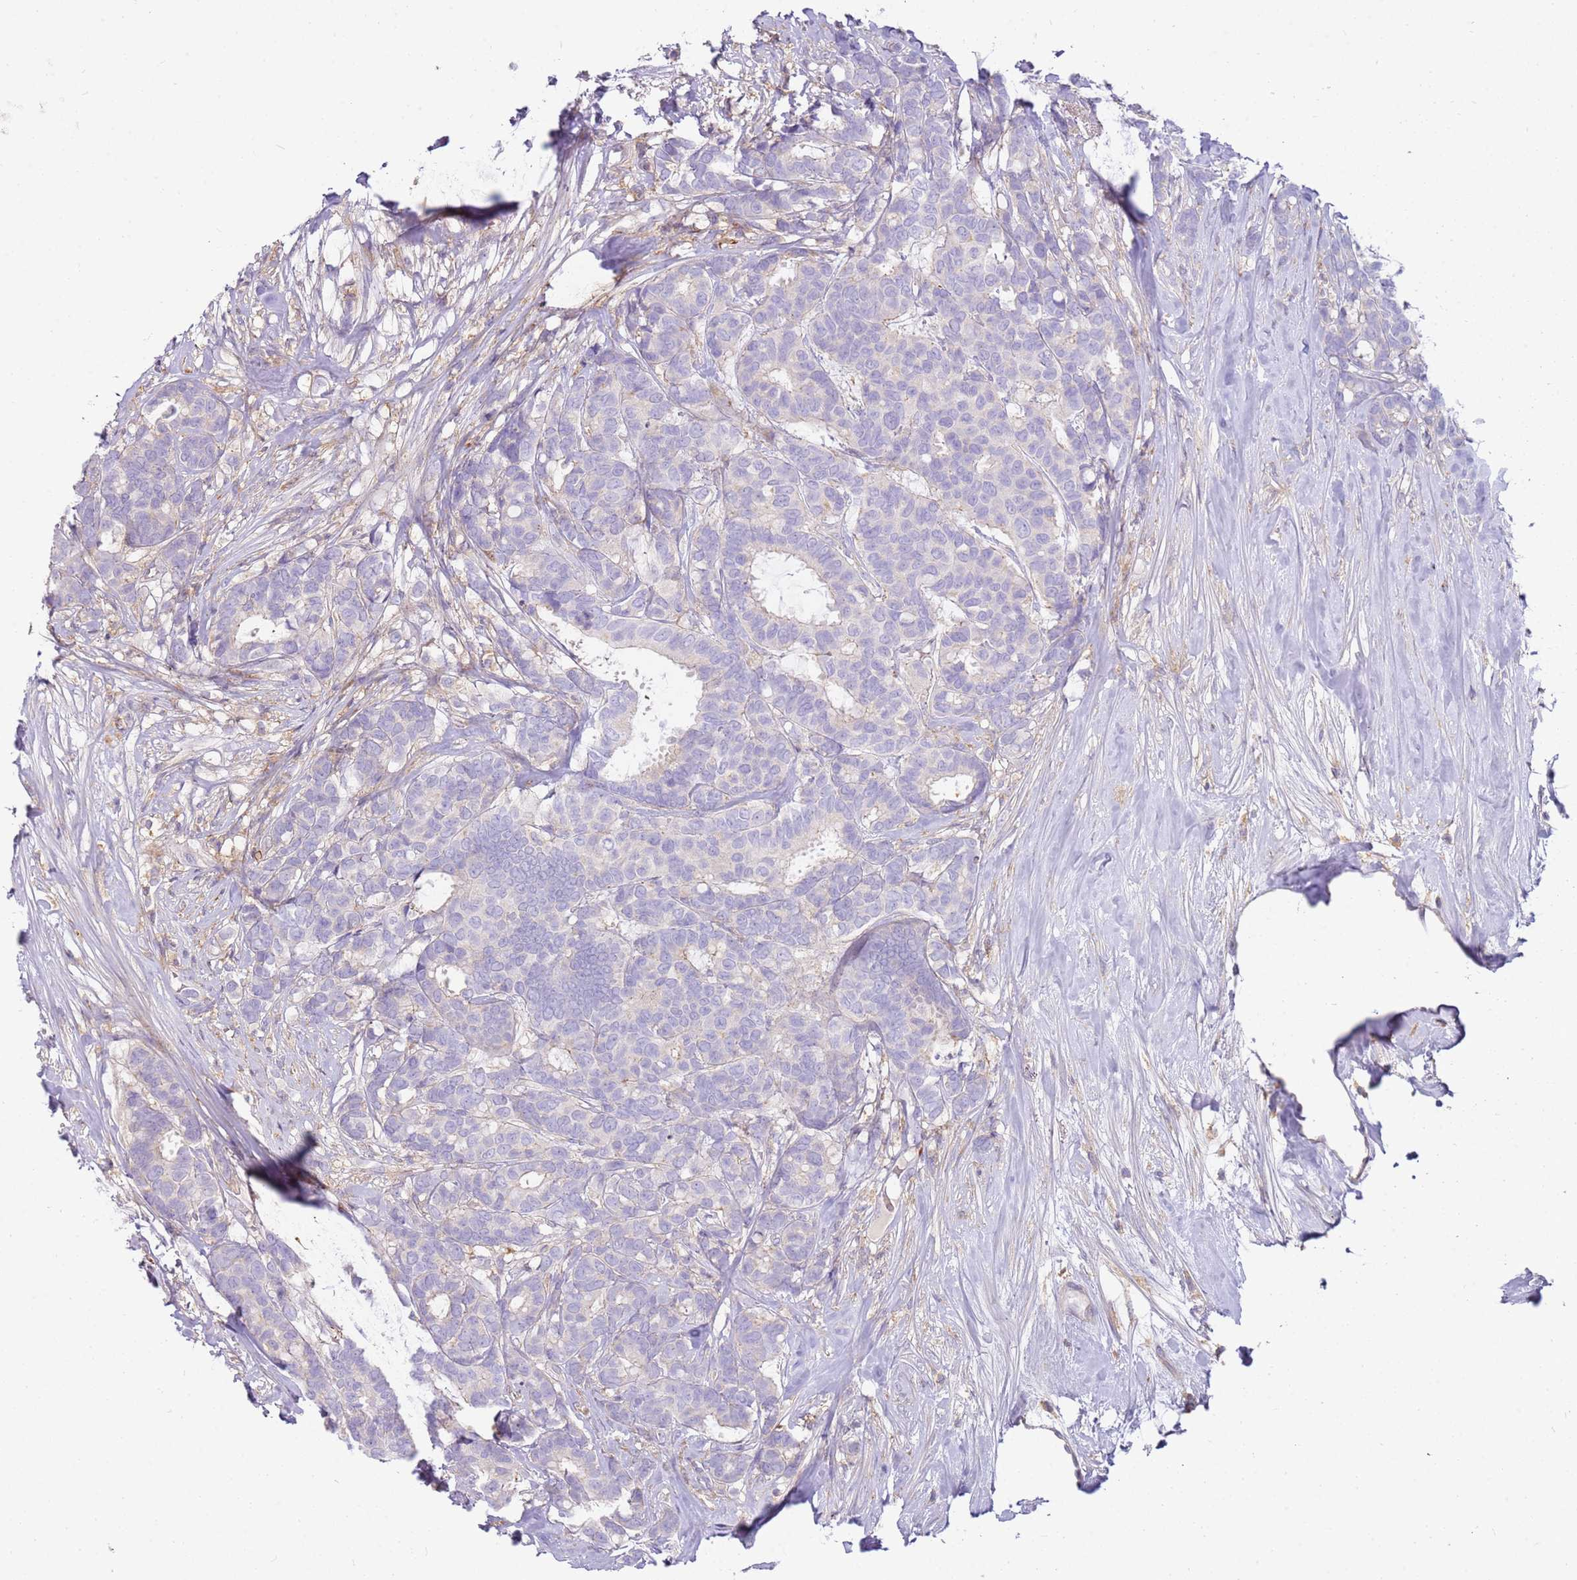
{"staining": {"intensity": "negative", "quantity": "none", "location": "none"}, "tissue": "breast cancer", "cell_type": "Tumor cells", "image_type": "cancer", "snomed": [{"axis": "morphology", "description": "Duct carcinoma"}, {"axis": "topography", "description": "Breast"}], "caption": "Immunohistochemistry of human breast infiltrating ductal carcinoma exhibits no staining in tumor cells.", "gene": "FPR1", "patient": {"sex": "female", "age": 87}}